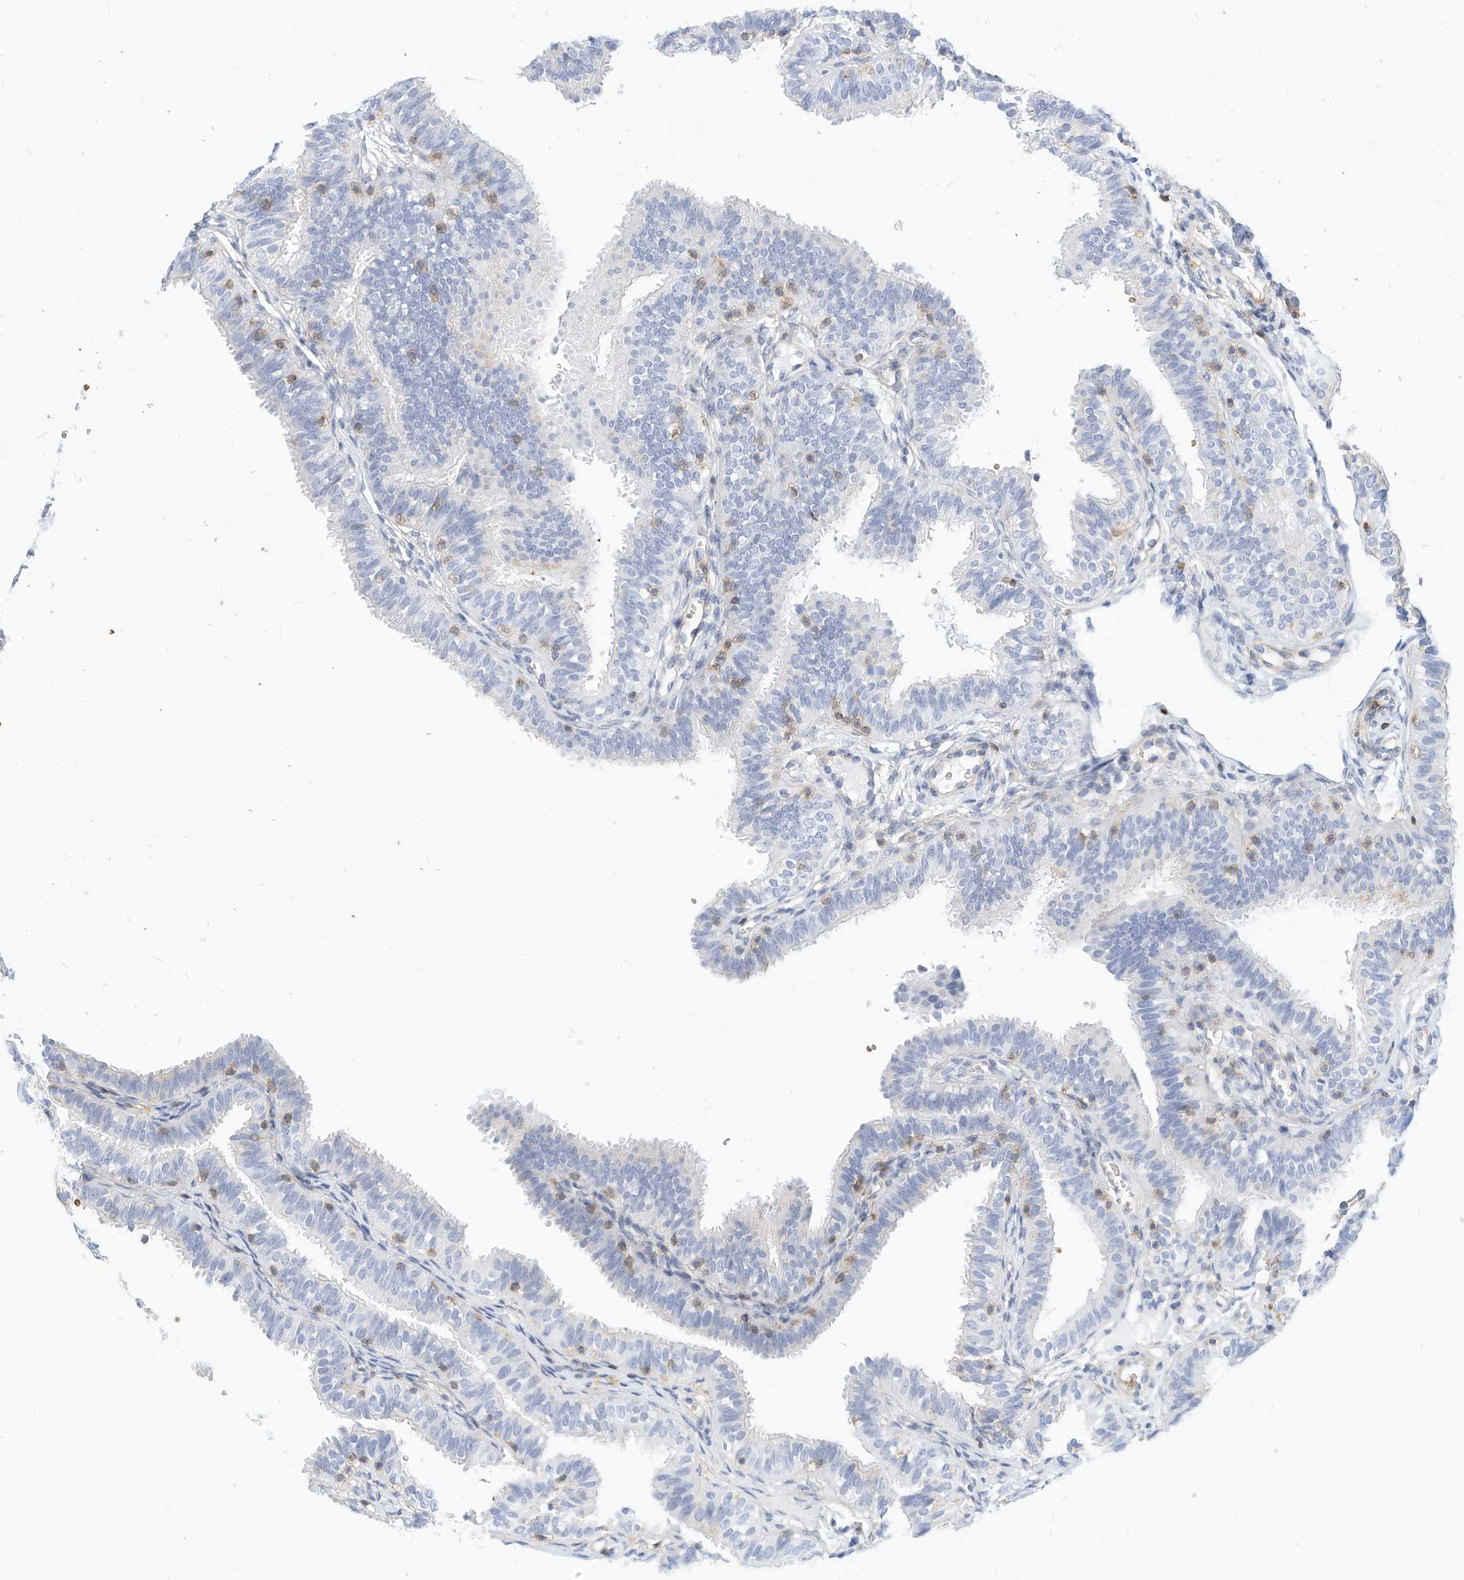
{"staining": {"intensity": "negative", "quantity": "none", "location": "none"}, "tissue": "fallopian tube", "cell_type": "Glandular cells", "image_type": "normal", "snomed": [{"axis": "morphology", "description": "Normal tissue, NOS"}, {"axis": "topography", "description": "Fallopian tube"}], "caption": "Immunohistochemistry of benign human fallopian tube displays no staining in glandular cells.", "gene": "TXNDC9", "patient": {"sex": "female", "age": 35}}